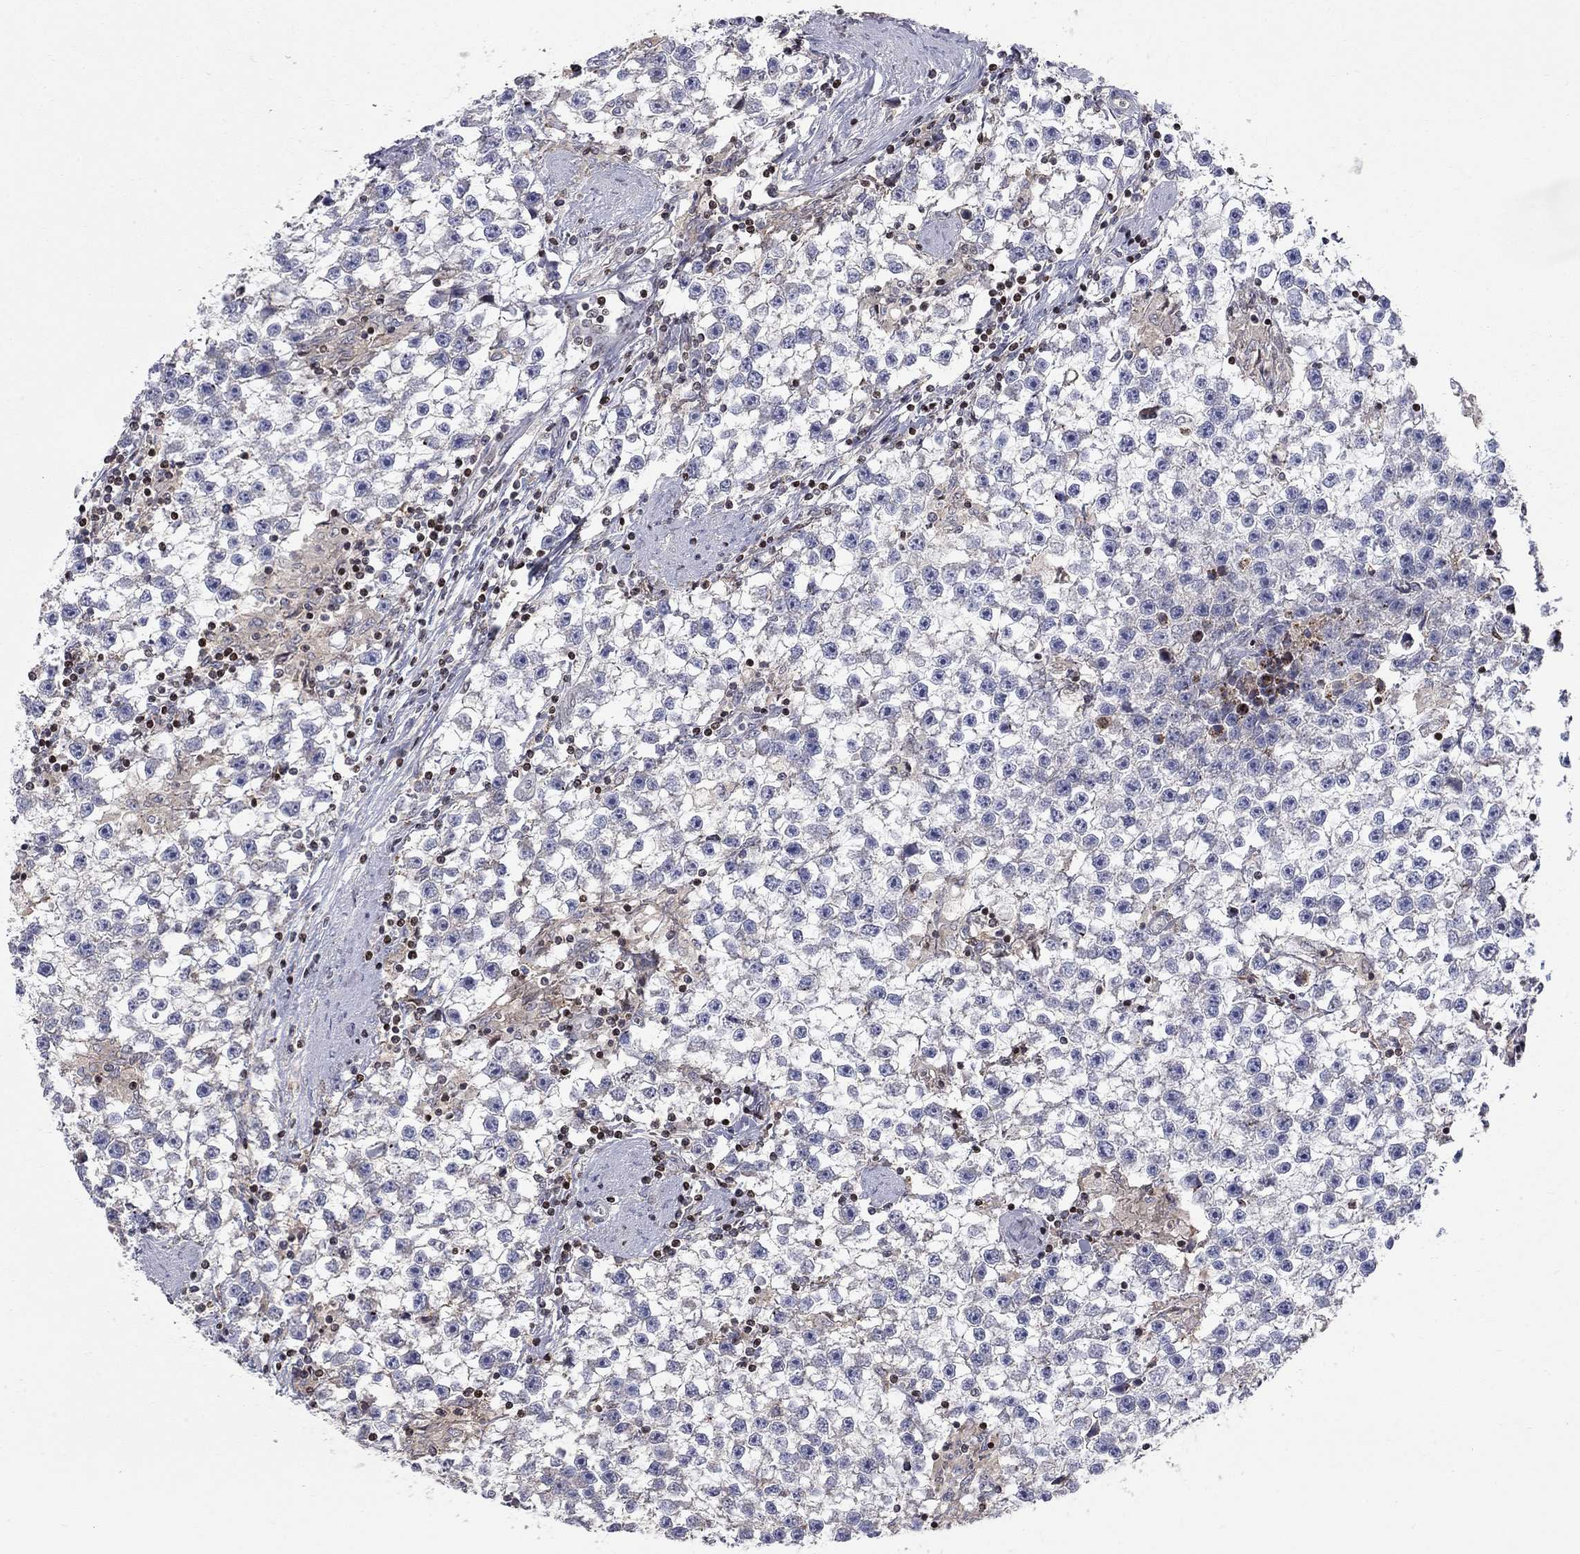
{"staining": {"intensity": "weak", "quantity": "<25%", "location": "cytoplasmic/membranous"}, "tissue": "testis cancer", "cell_type": "Tumor cells", "image_type": "cancer", "snomed": [{"axis": "morphology", "description": "Seminoma, NOS"}, {"axis": "topography", "description": "Testis"}], "caption": "Tumor cells show no significant expression in testis cancer (seminoma).", "gene": "ERN2", "patient": {"sex": "male", "age": 59}}